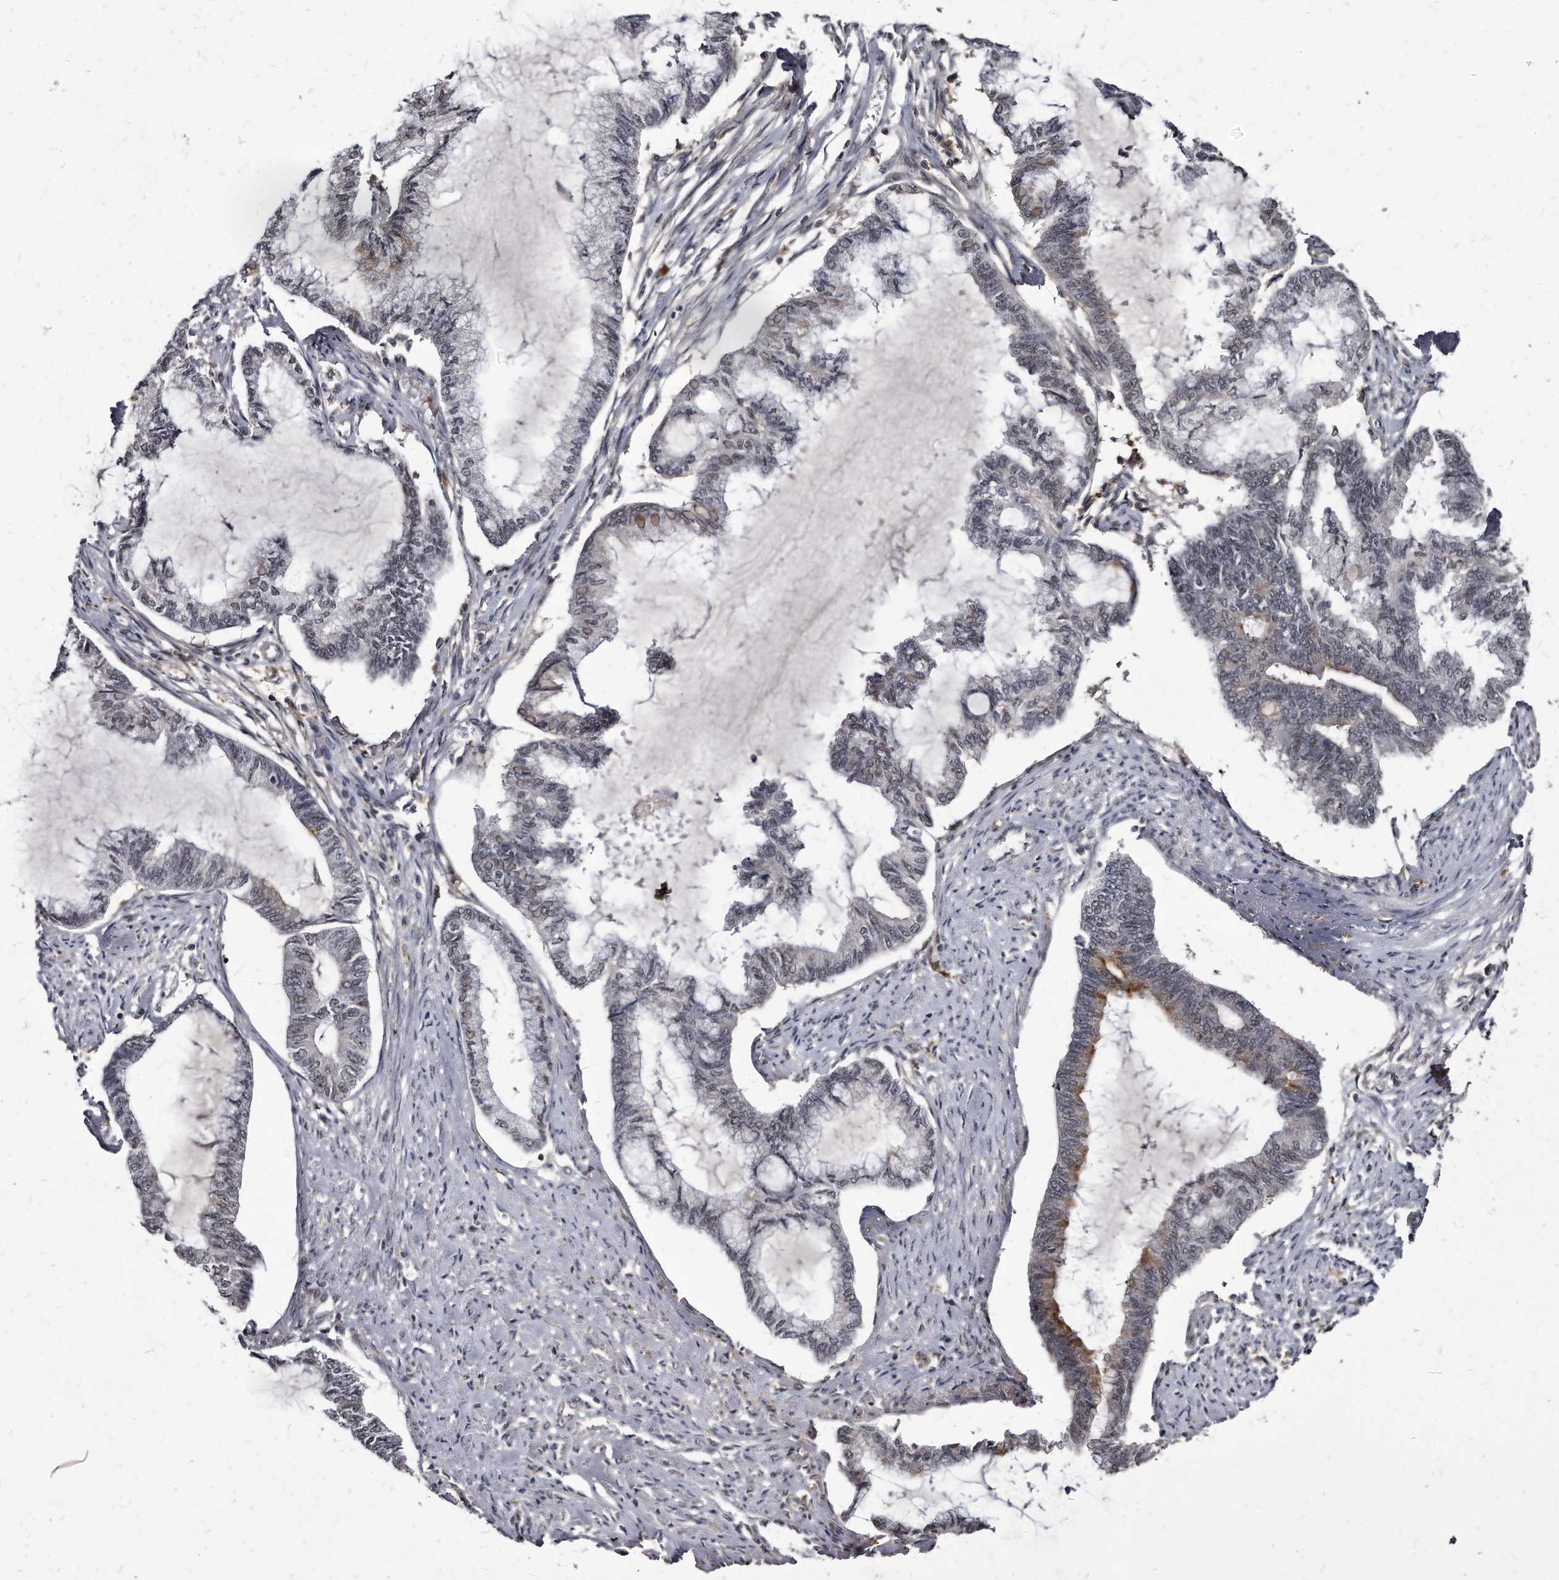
{"staining": {"intensity": "negative", "quantity": "none", "location": "none"}, "tissue": "endometrial cancer", "cell_type": "Tumor cells", "image_type": "cancer", "snomed": [{"axis": "morphology", "description": "Adenocarcinoma, NOS"}, {"axis": "topography", "description": "Endometrium"}], "caption": "Adenocarcinoma (endometrial) was stained to show a protein in brown. There is no significant expression in tumor cells.", "gene": "KLHDC3", "patient": {"sex": "female", "age": 86}}